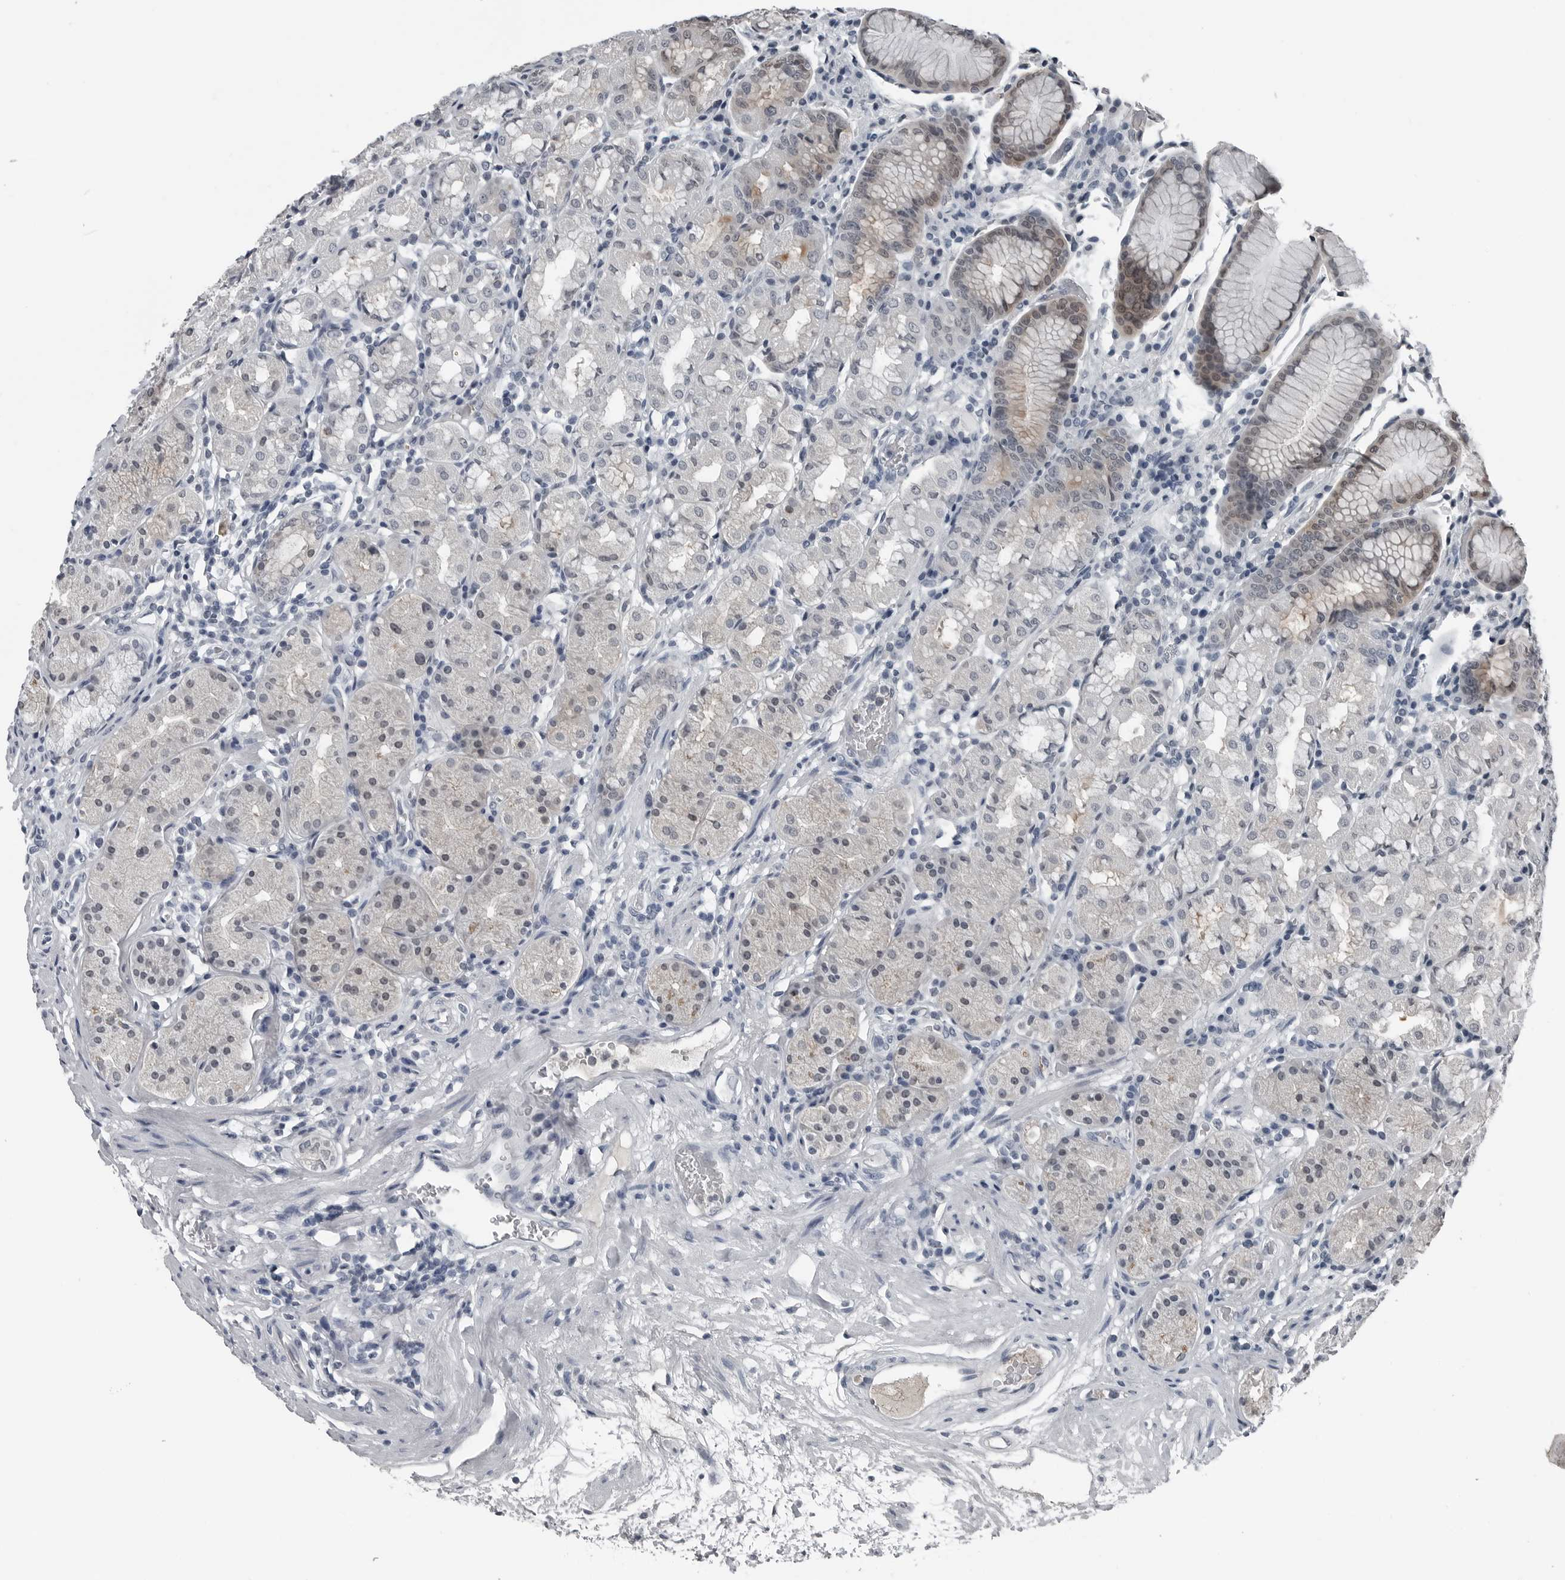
{"staining": {"intensity": "moderate", "quantity": "25%-75%", "location": "cytoplasmic/membranous,nuclear"}, "tissue": "stomach", "cell_type": "Glandular cells", "image_type": "normal", "snomed": [{"axis": "morphology", "description": "Normal tissue, NOS"}, {"axis": "topography", "description": "Stomach, lower"}], "caption": "A histopathology image of human stomach stained for a protein exhibits moderate cytoplasmic/membranous,nuclear brown staining in glandular cells. The protein is stained brown, and the nuclei are stained in blue (DAB (3,3'-diaminobenzidine) IHC with brightfield microscopy, high magnification).", "gene": "SPINK1", "patient": {"sex": "female", "age": 56}}